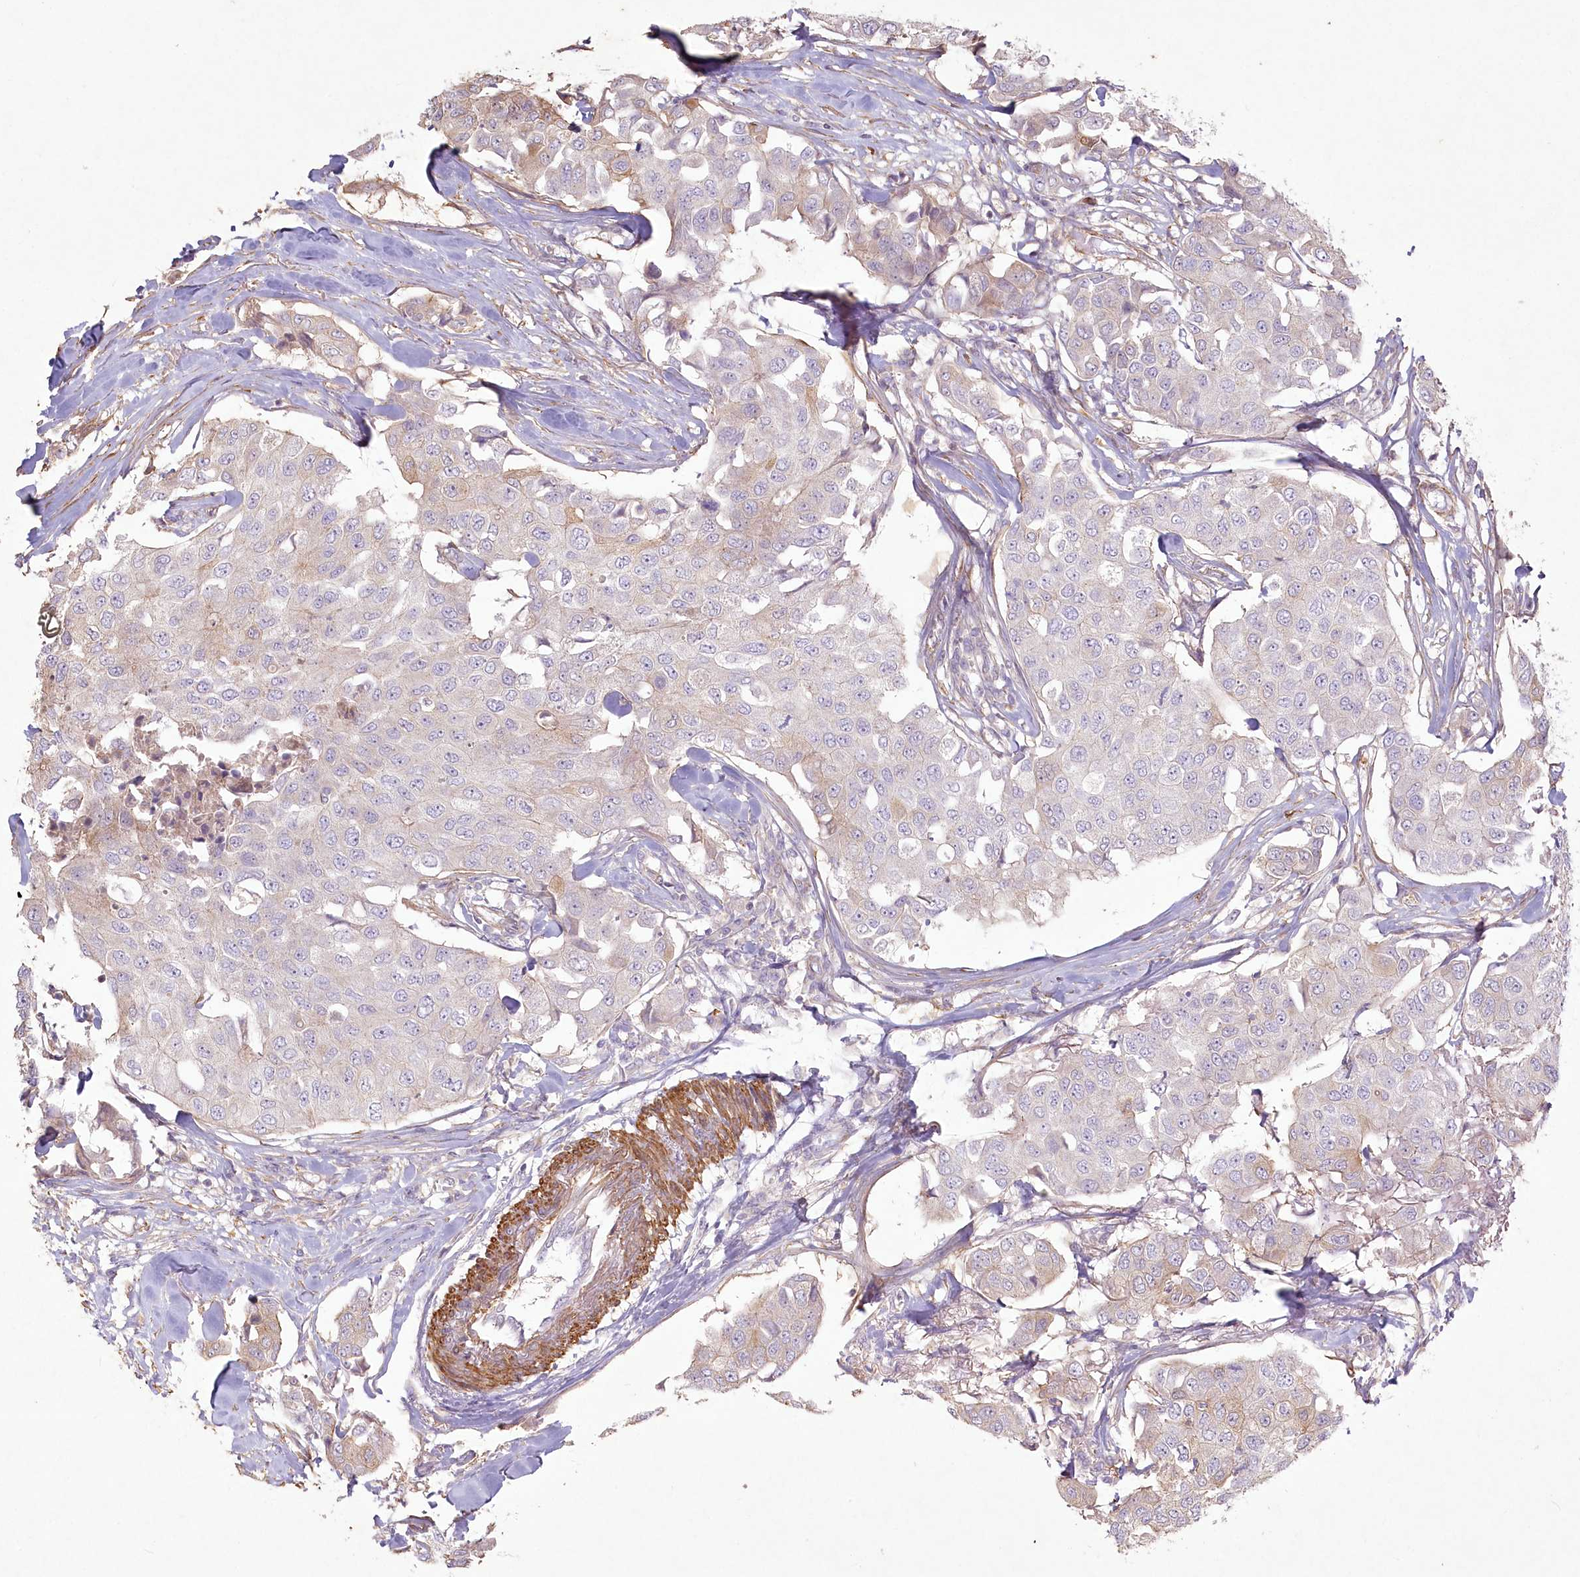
{"staining": {"intensity": "negative", "quantity": "none", "location": "none"}, "tissue": "breast cancer", "cell_type": "Tumor cells", "image_type": "cancer", "snomed": [{"axis": "morphology", "description": "Duct carcinoma"}, {"axis": "topography", "description": "Breast"}], "caption": "DAB (3,3'-diaminobenzidine) immunohistochemical staining of breast cancer shows no significant expression in tumor cells.", "gene": "INPP4B", "patient": {"sex": "female", "age": 80}}